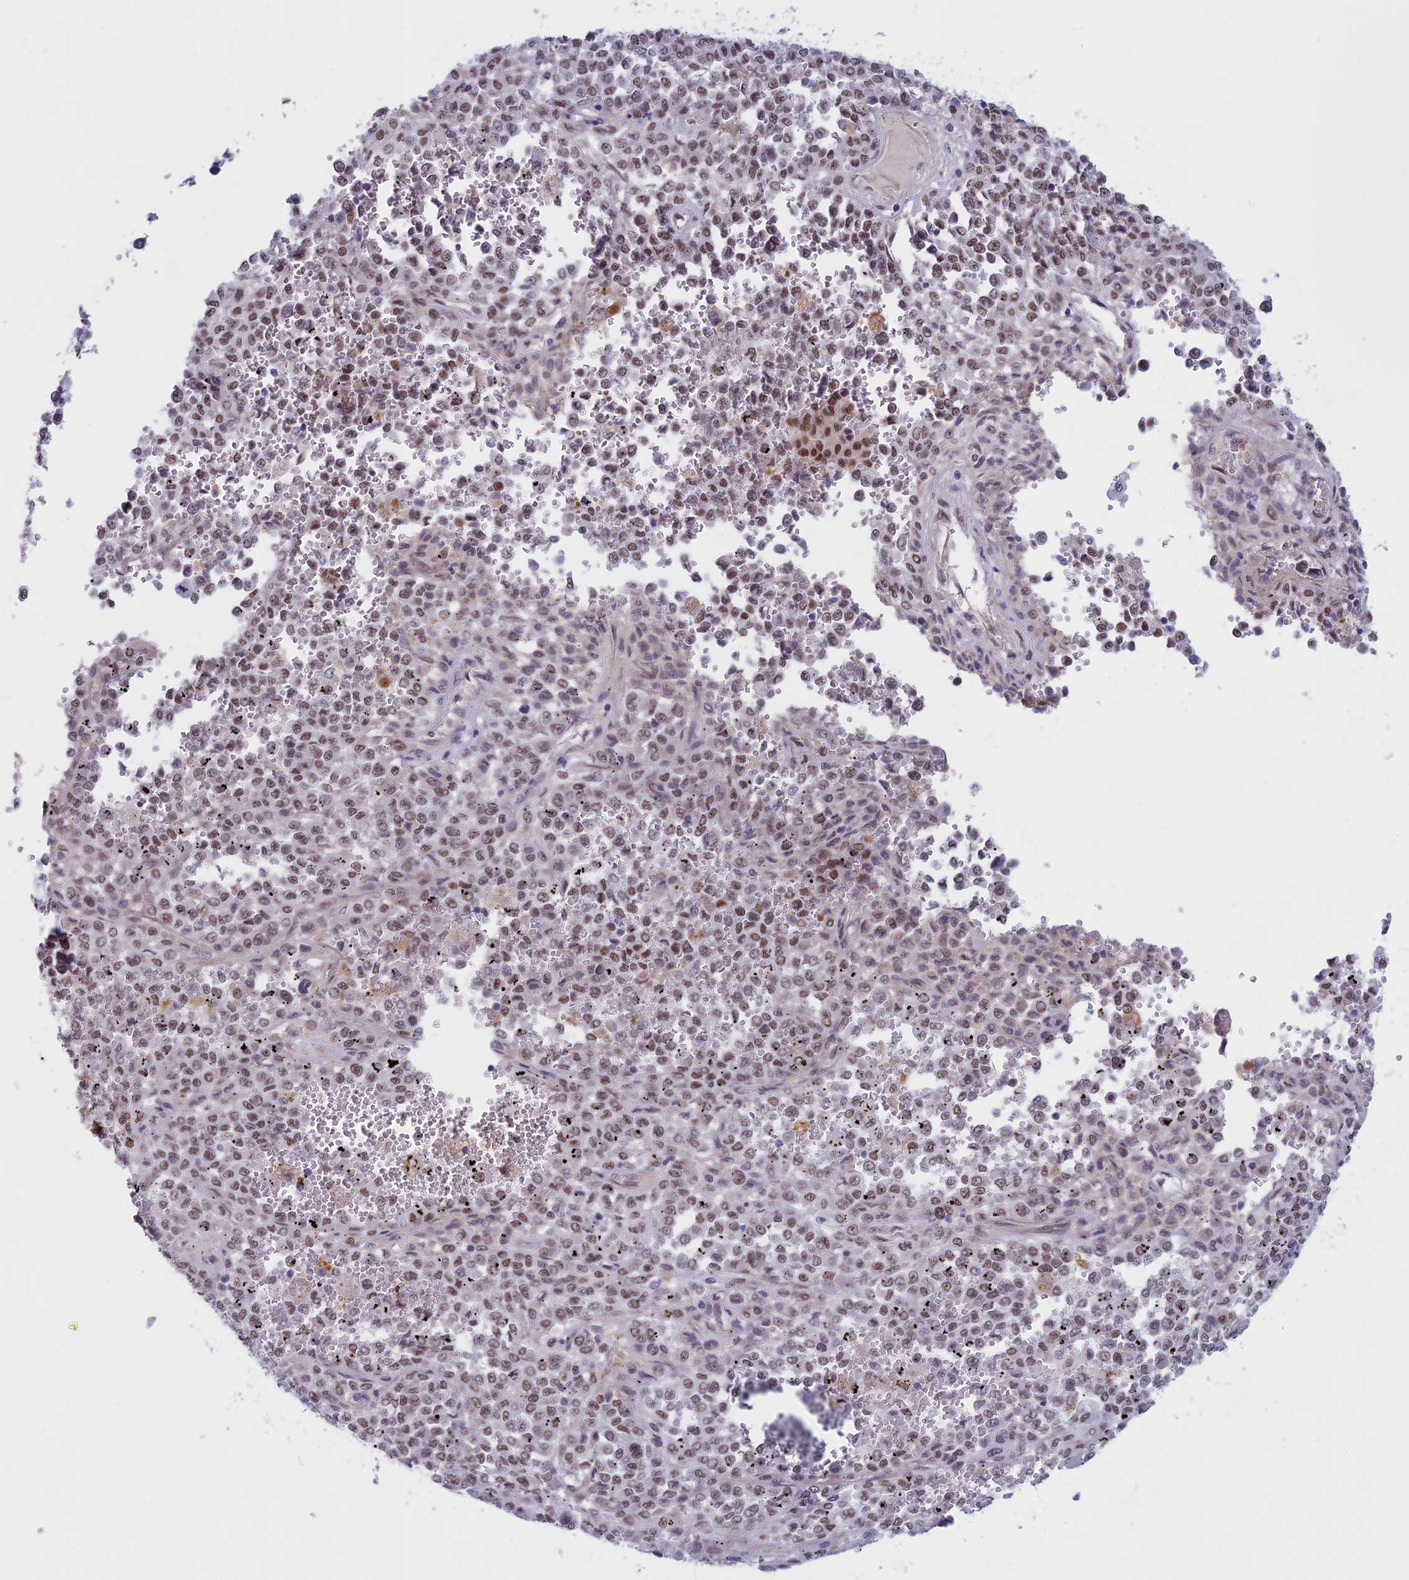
{"staining": {"intensity": "moderate", "quantity": ">75%", "location": "nuclear"}, "tissue": "melanoma", "cell_type": "Tumor cells", "image_type": "cancer", "snomed": [{"axis": "morphology", "description": "Malignant melanoma, Metastatic site"}, {"axis": "topography", "description": "Pancreas"}], "caption": "Protein staining by immunohistochemistry reveals moderate nuclear staining in about >75% of tumor cells in melanoma. The staining was performed using DAB (3,3'-diaminobenzidine) to visualize the protein expression in brown, while the nuclei were stained in blue with hematoxylin (Magnification: 20x).", "gene": "ASH2L", "patient": {"sex": "female", "age": 30}}